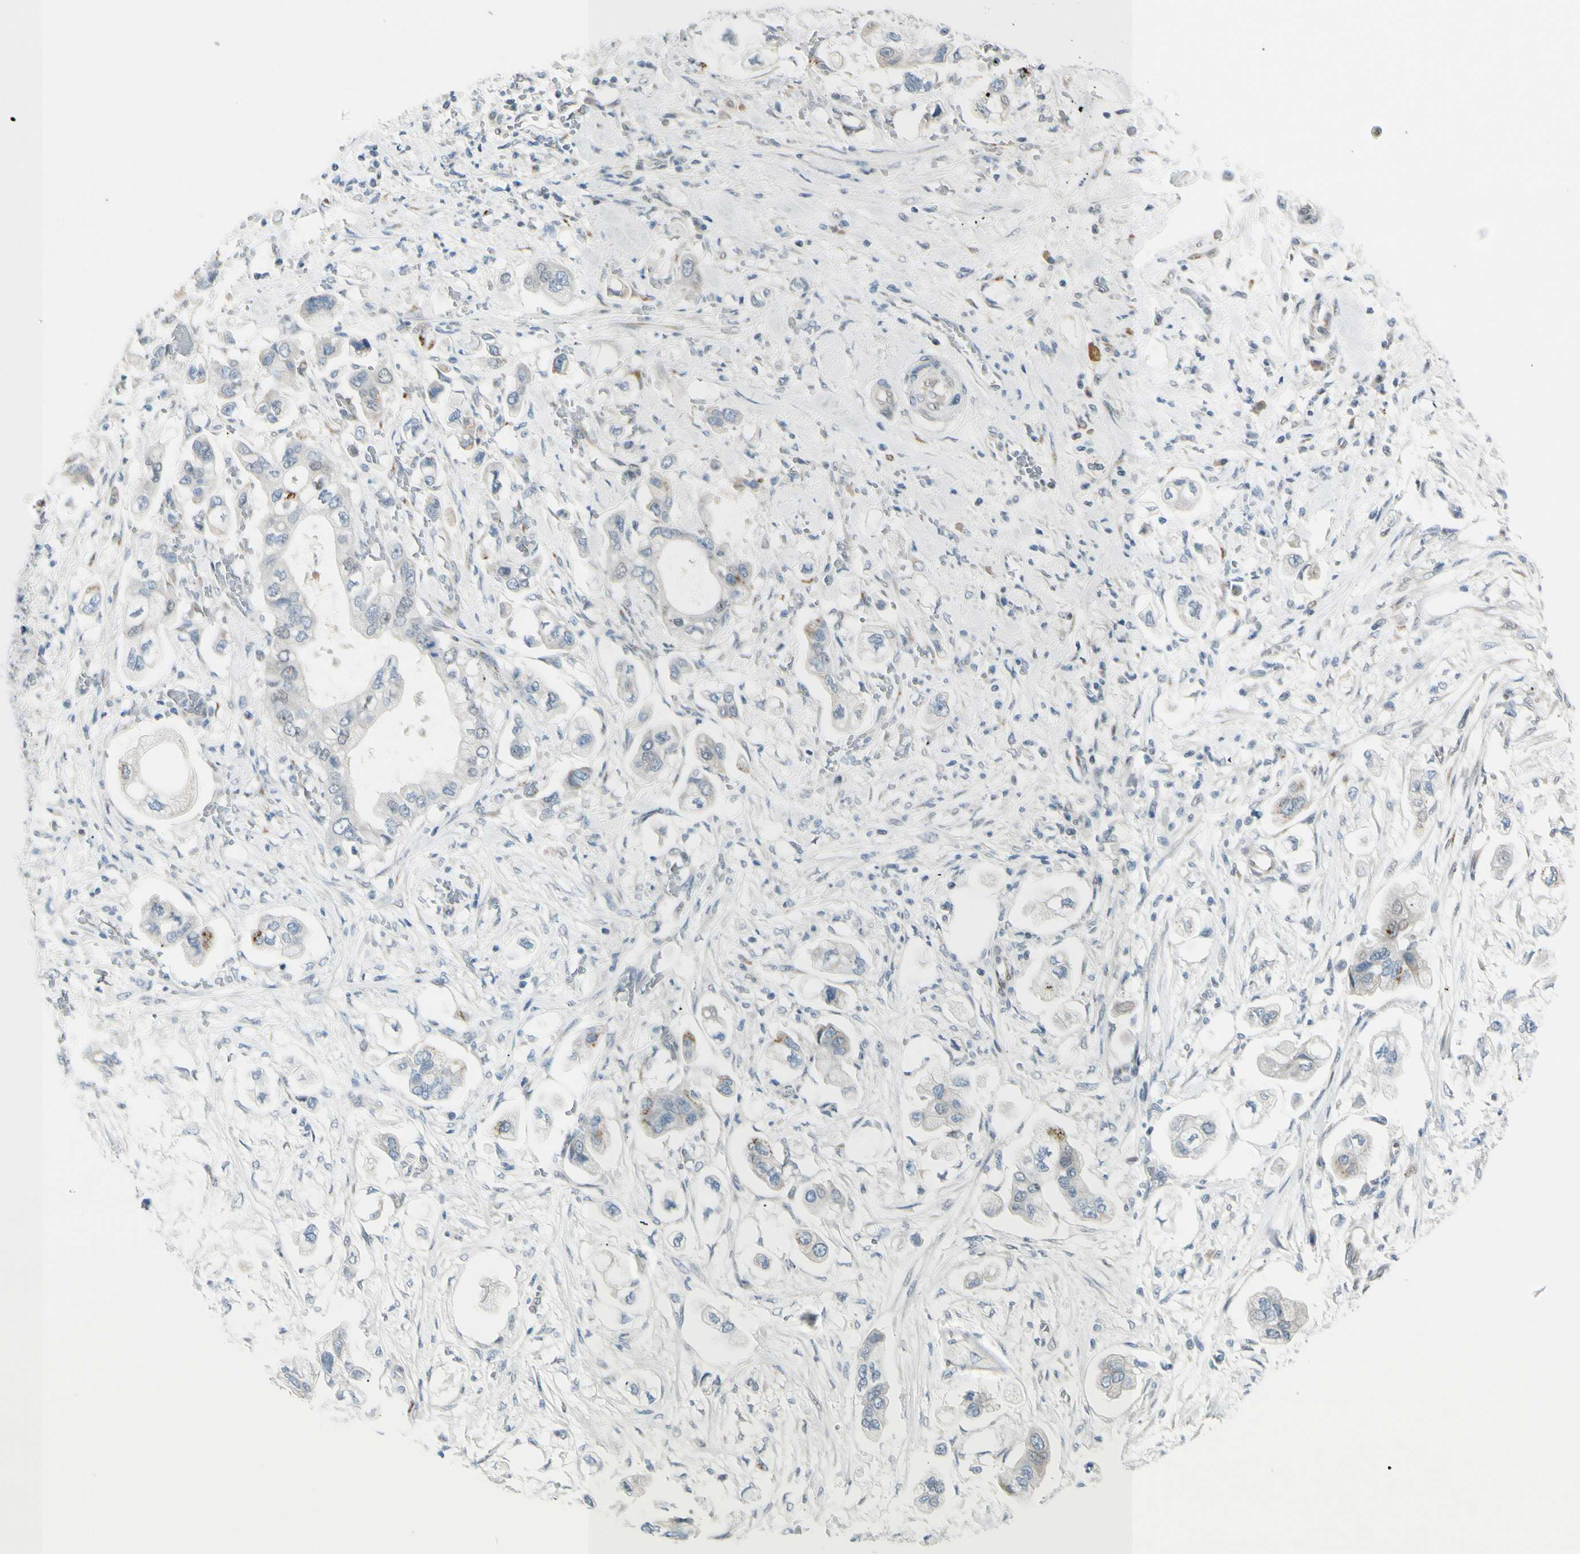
{"staining": {"intensity": "negative", "quantity": "none", "location": "none"}, "tissue": "stomach cancer", "cell_type": "Tumor cells", "image_type": "cancer", "snomed": [{"axis": "morphology", "description": "Adenocarcinoma, NOS"}, {"axis": "topography", "description": "Stomach"}], "caption": "Micrograph shows no protein staining in tumor cells of adenocarcinoma (stomach) tissue.", "gene": "B4GALNT1", "patient": {"sex": "male", "age": 62}}